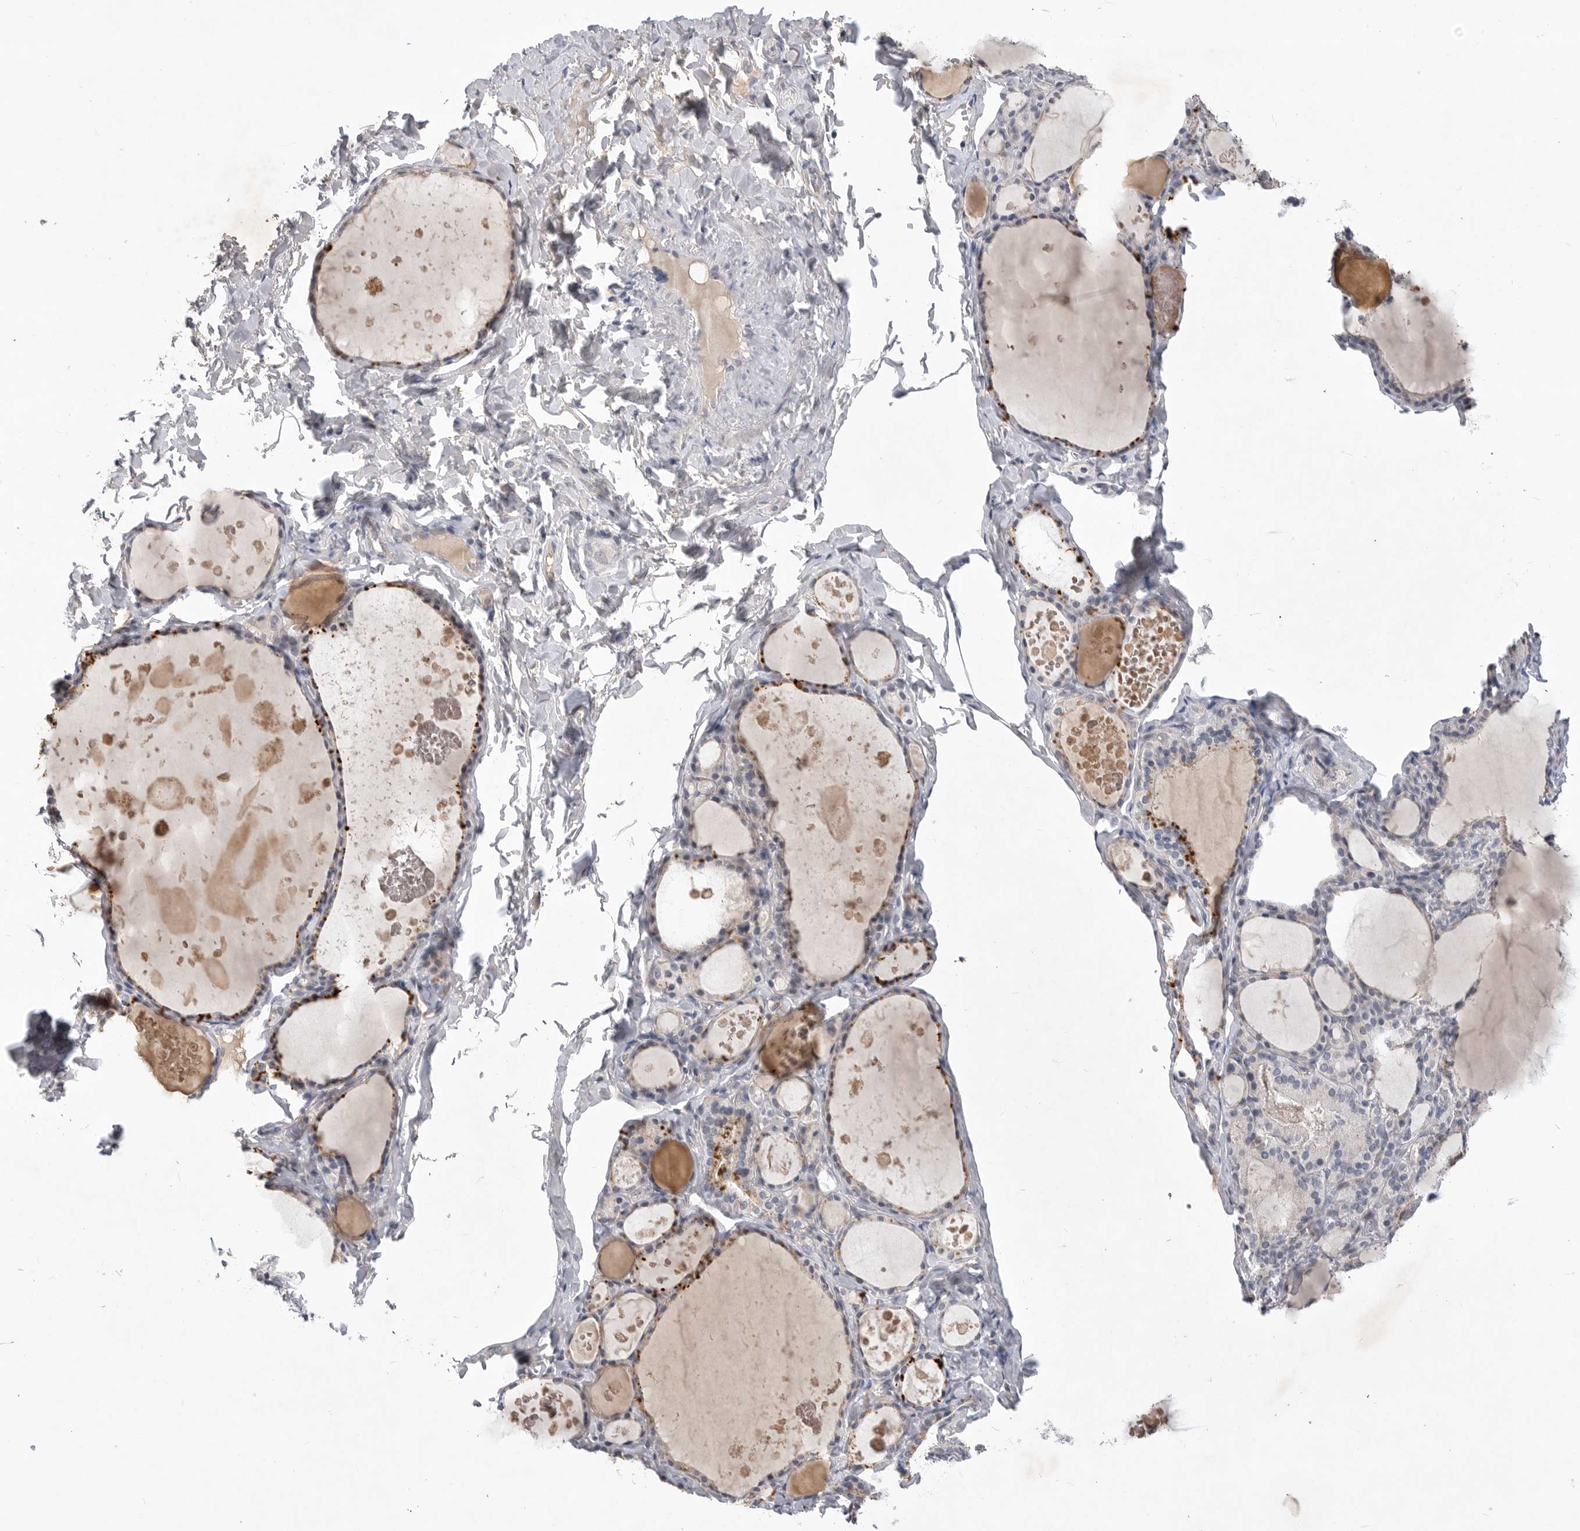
{"staining": {"intensity": "moderate", "quantity": "<25%", "location": "cytoplasmic/membranous"}, "tissue": "thyroid gland", "cell_type": "Glandular cells", "image_type": "normal", "snomed": [{"axis": "morphology", "description": "Normal tissue, NOS"}, {"axis": "topography", "description": "Thyroid gland"}], "caption": "Protein expression analysis of normal human thyroid gland reveals moderate cytoplasmic/membranous expression in about <25% of glandular cells.", "gene": "ITGAD", "patient": {"sex": "male", "age": 56}}